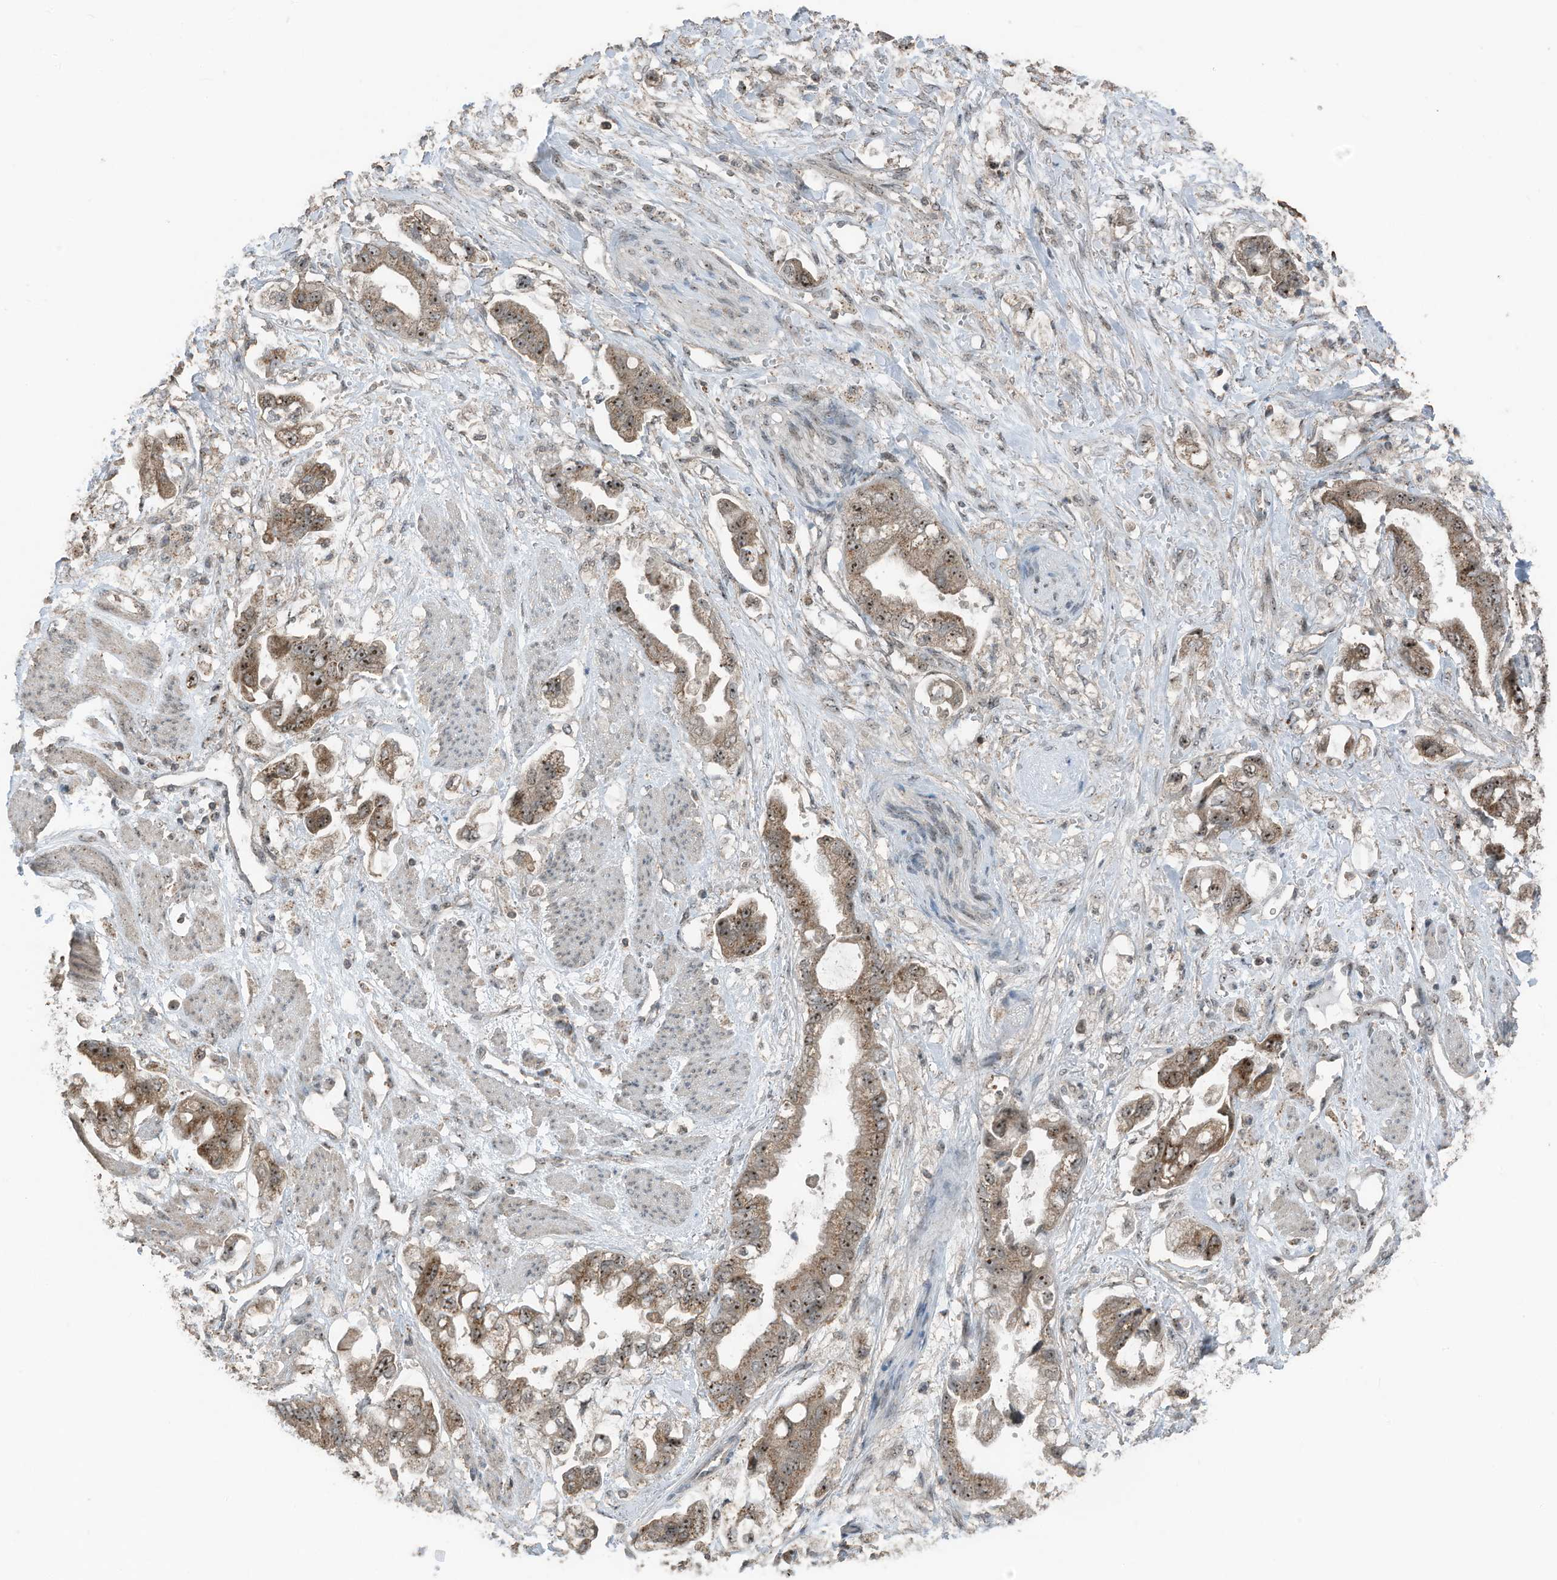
{"staining": {"intensity": "moderate", "quantity": ">75%", "location": "cytoplasmic/membranous,nuclear"}, "tissue": "stomach cancer", "cell_type": "Tumor cells", "image_type": "cancer", "snomed": [{"axis": "morphology", "description": "Adenocarcinoma, NOS"}, {"axis": "topography", "description": "Stomach"}], "caption": "Stomach cancer stained with DAB immunohistochemistry displays medium levels of moderate cytoplasmic/membranous and nuclear expression in about >75% of tumor cells. (DAB (3,3'-diaminobenzidine) IHC with brightfield microscopy, high magnification).", "gene": "UTP3", "patient": {"sex": "male", "age": 62}}